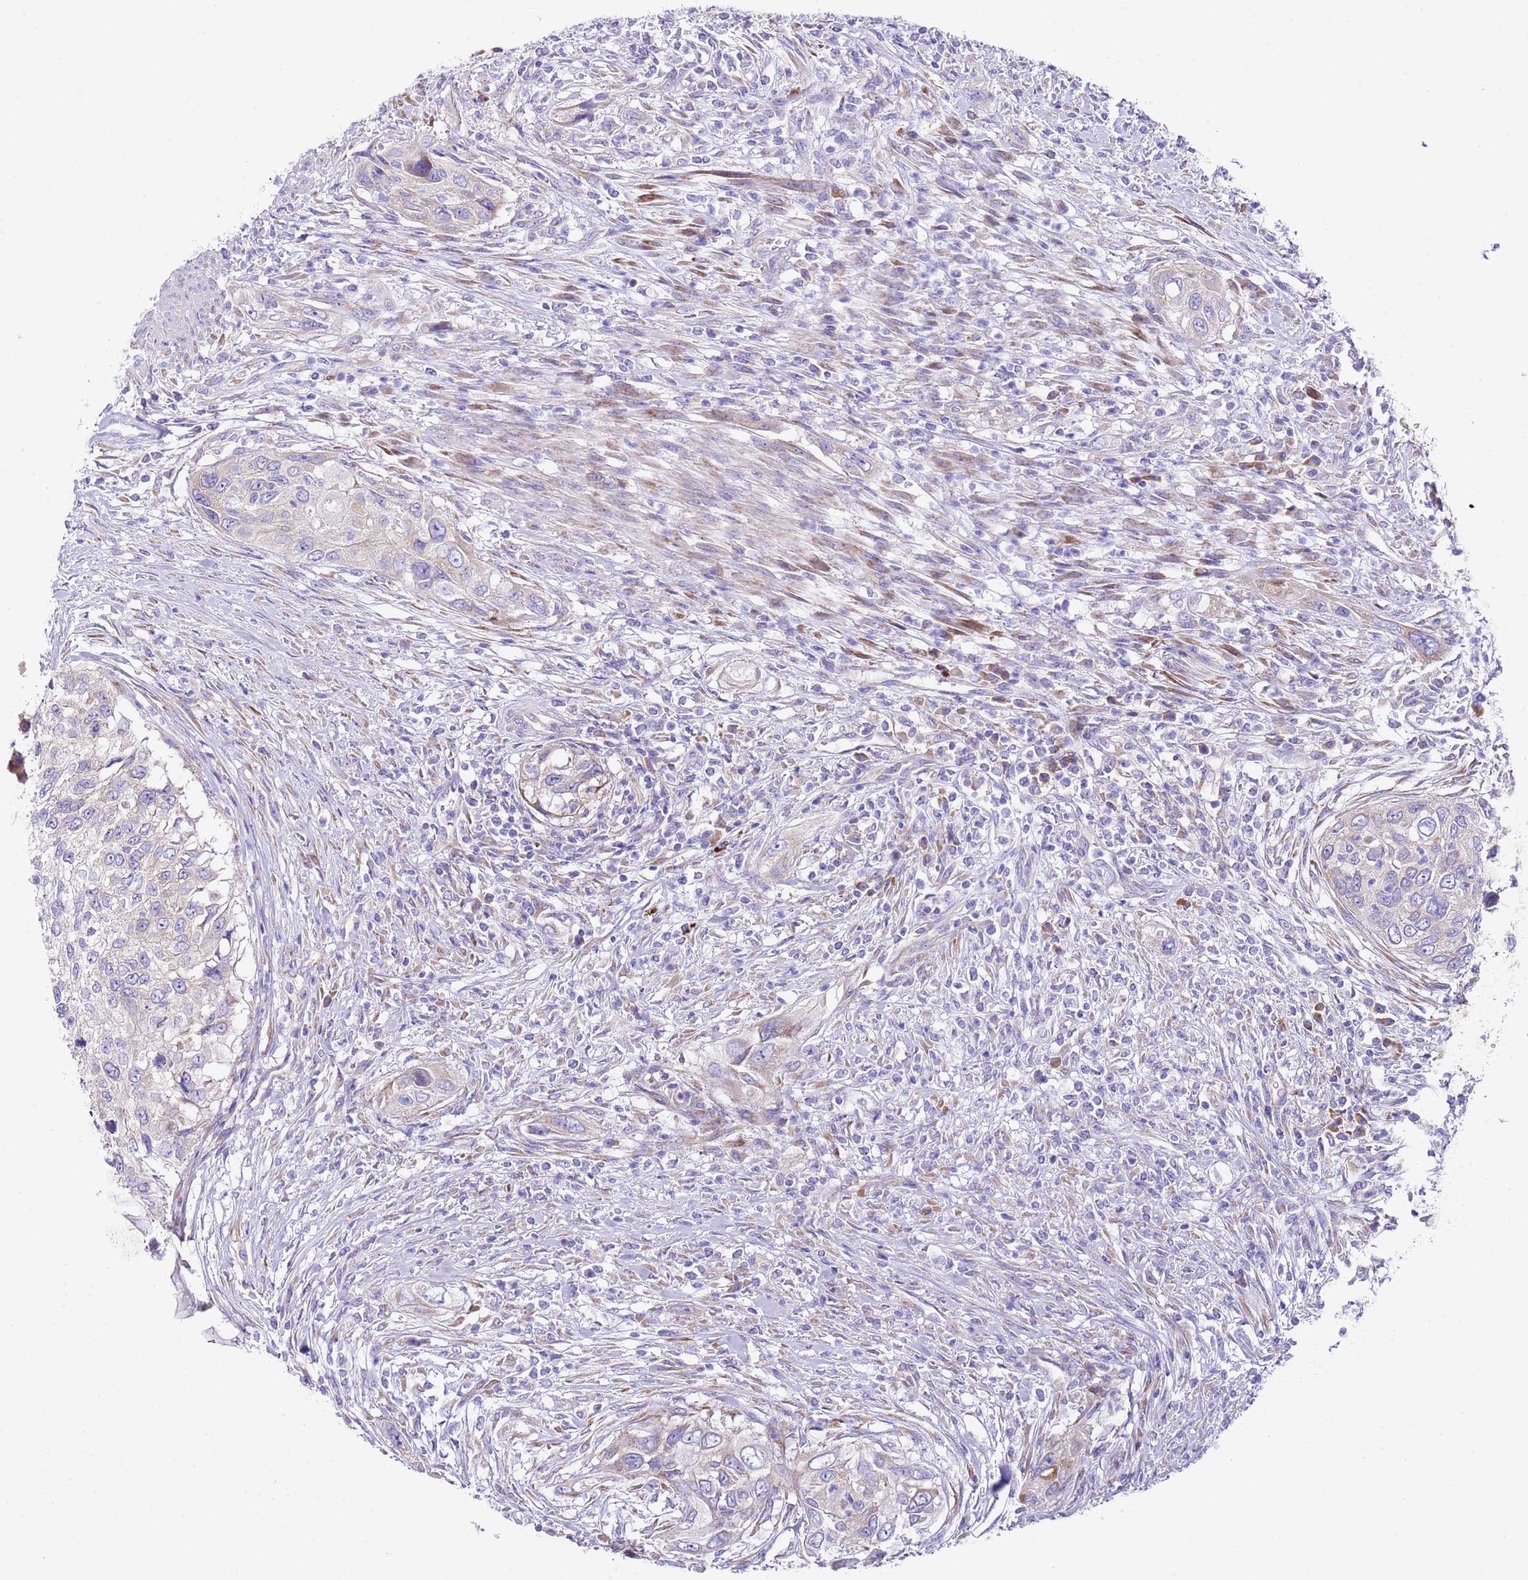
{"staining": {"intensity": "negative", "quantity": "none", "location": "none"}, "tissue": "urothelial cancer", "cell_type": "Tumor cells", "image_type": "cancer", "snomed": [{"axis": "morphology", "description": "Urothelial carcinoma, High grade"}, {"axis": "topography", "description": "Urinary bladder"}], "caption": "High magnification brightfield microscopy of urothelial cancer stained with DAB (brown) and counterstained with hematoxylin (blue): tumor cells show no significant expression.", "gene": "RPS10", "patient": {"sex": "female", "age": 60}}